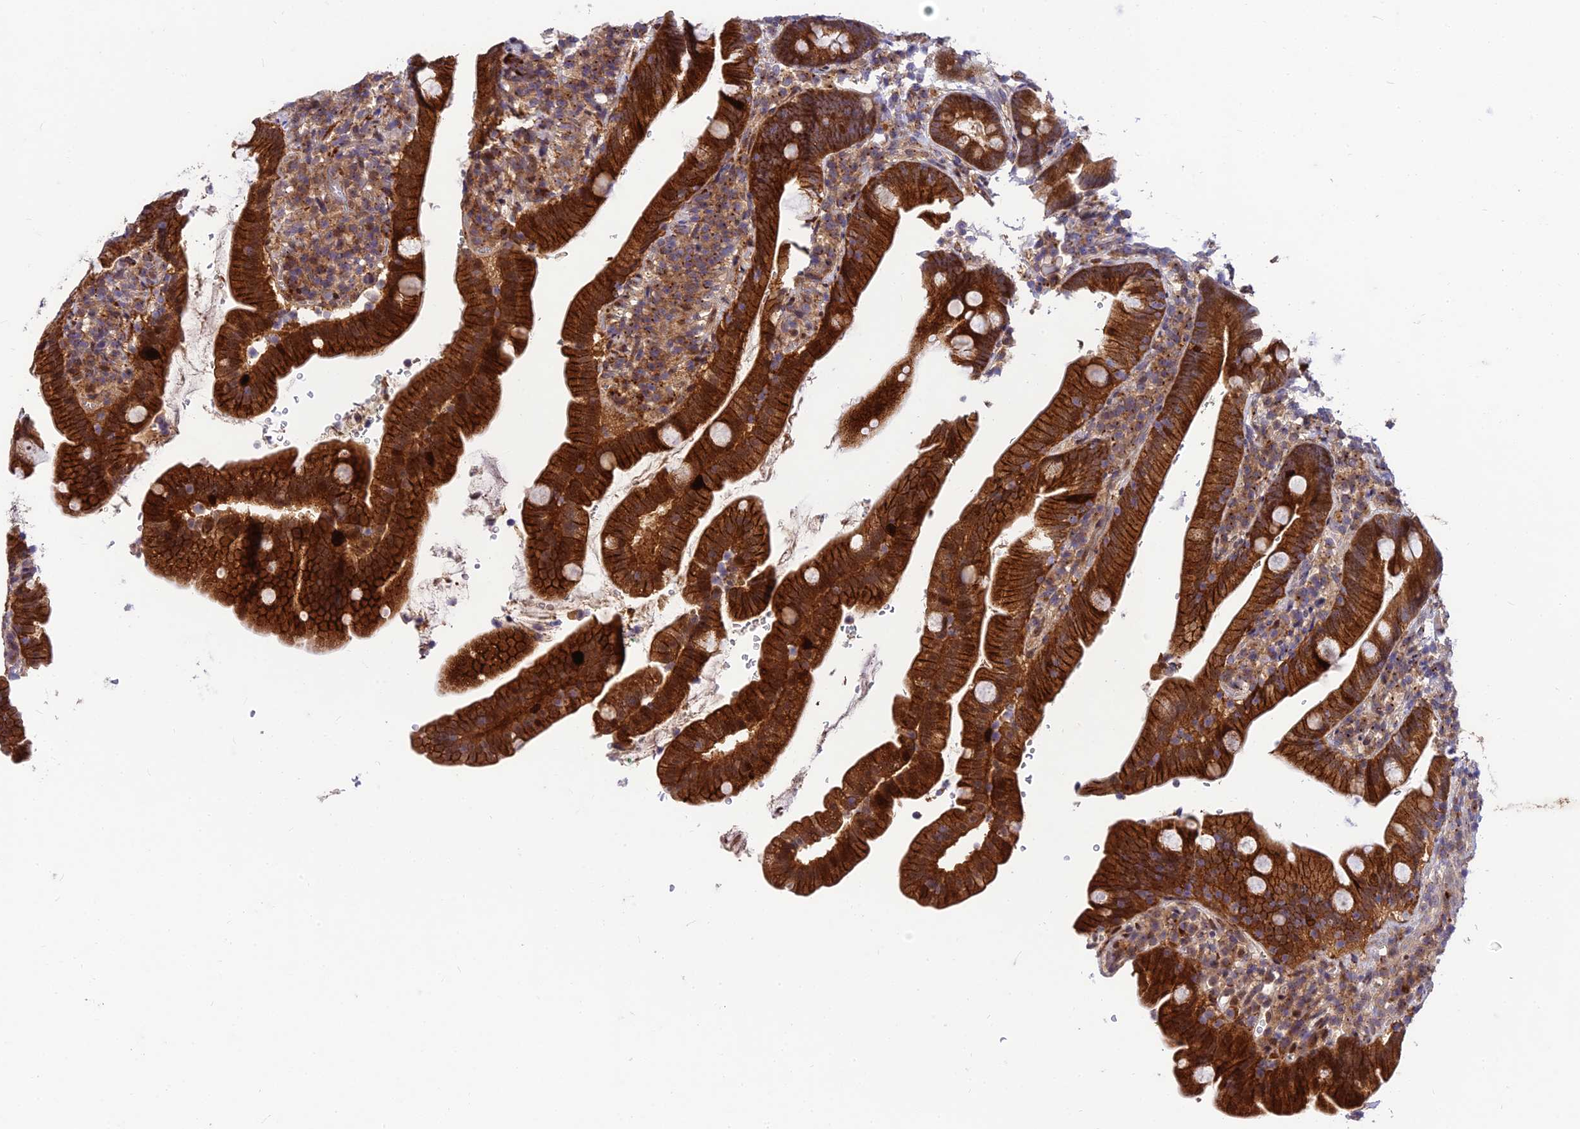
{"staining": {"intensity": "strong", "quantity": ">75%", "location": "cytoplasmic/membranous"}, "tissue": "duodenum", "cell_type": "Glandular cells", "image_type": "normal", "snomed": [{"axis": "morphology", "description": "Normal tissue, NOS"}, {"axis": "topography", "description": "Duodenum"}], "caption": "Immunohistochemistry micrograph of benign human duodenum stained for a protein (brown), which demonstrates high levels of strong cytoplasmic/membranous expression in about >75% of glandular cells.", "gene": "MKKS", "patient": {"sex": "female", "age": 67}}